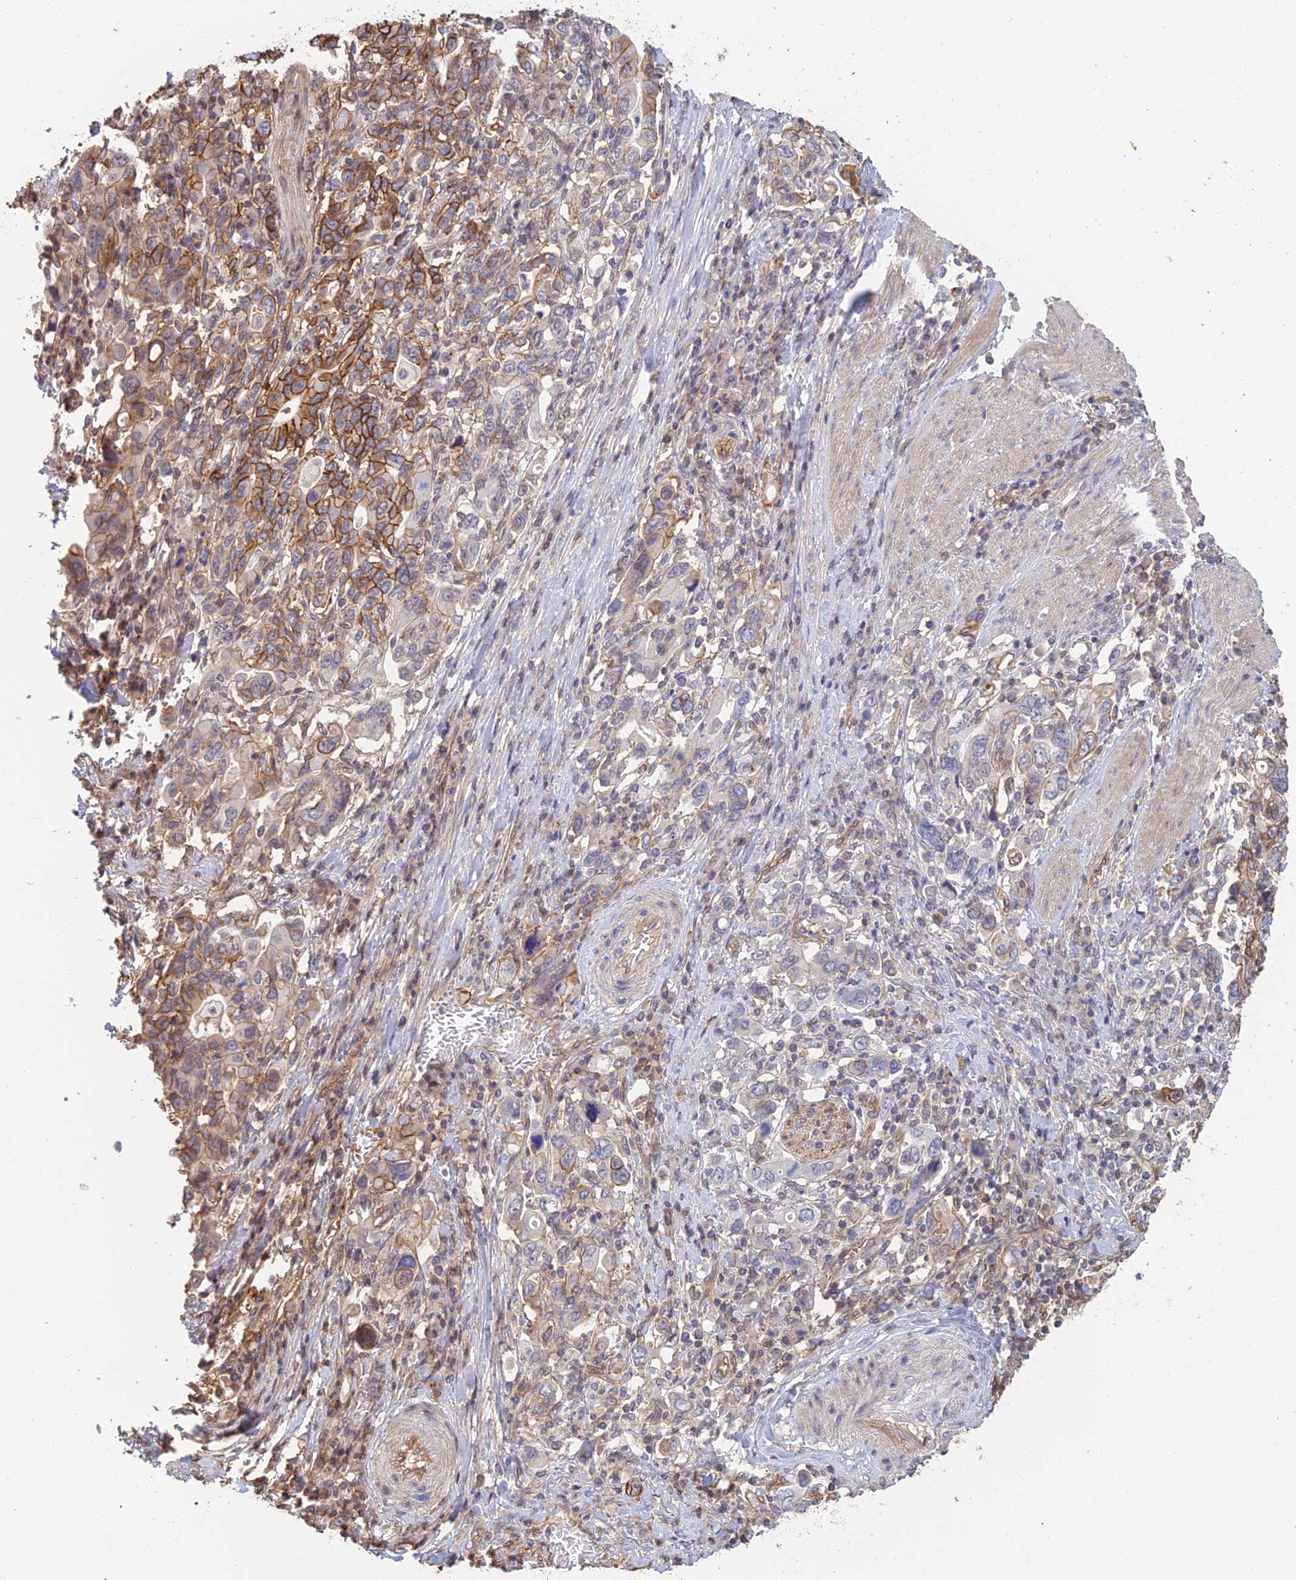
{"staining": {"intensity": "strong", "quantity": "25%-75%", "location": "cytoplasmic/membranous"}, "tissue": "stomach cancer", "cell_type": "Tumor cells", "image_type": "cancer", "snomed": [{"axis": "morphology", "description": "Adenocarcinoma, NOS"}, {"axis": "topography", "description": "Stomach, upper"}, {"axis": "topography", "description": "Stomach"}], "caption": "Tumor cells show high levels of strong cytoplasmic/membranous staining in approximately 25%-75% of cells in stomach cancer (adenocarcinoma). (Stains: DAB in brown, nuclei in blue, Microscopy: brightfield microscopy at high magnification).", "gene": "LRRN3", "patient": {"sex": "male", "age": 62}}